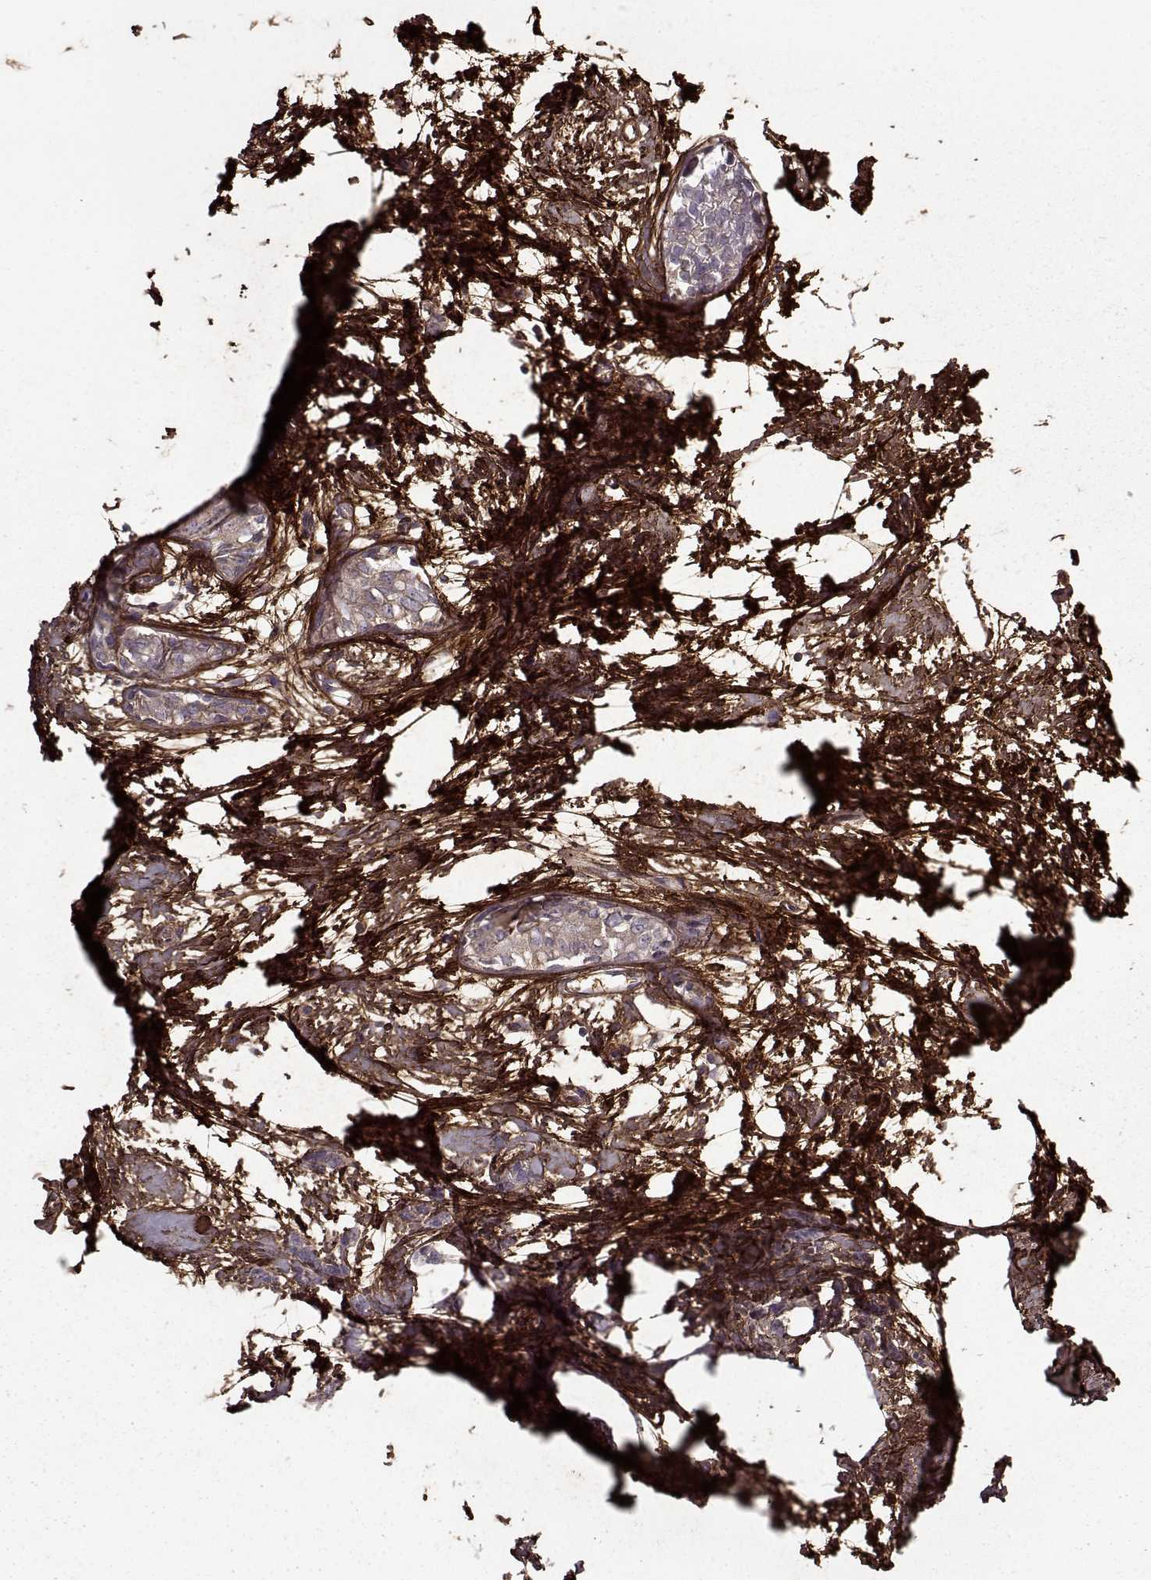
{"staining": {"intensity": "negative", "quantity": "none", "location": "none"}, "tissue": "breast cancer", "cell_type": "Tumor cells", "image_type": "cancer", "snomed": [{"axis": "morphology", "description": "Duct carcinoma"}, {"axis": "topography", "description": "Breast"}], "caption": "Breast invasive ductal carcinoma stained for a protein using immunohistochemistry reveals no staining tumor cells.", "gene": "LUM", "patient": {"sex": "female", "age": 40}}